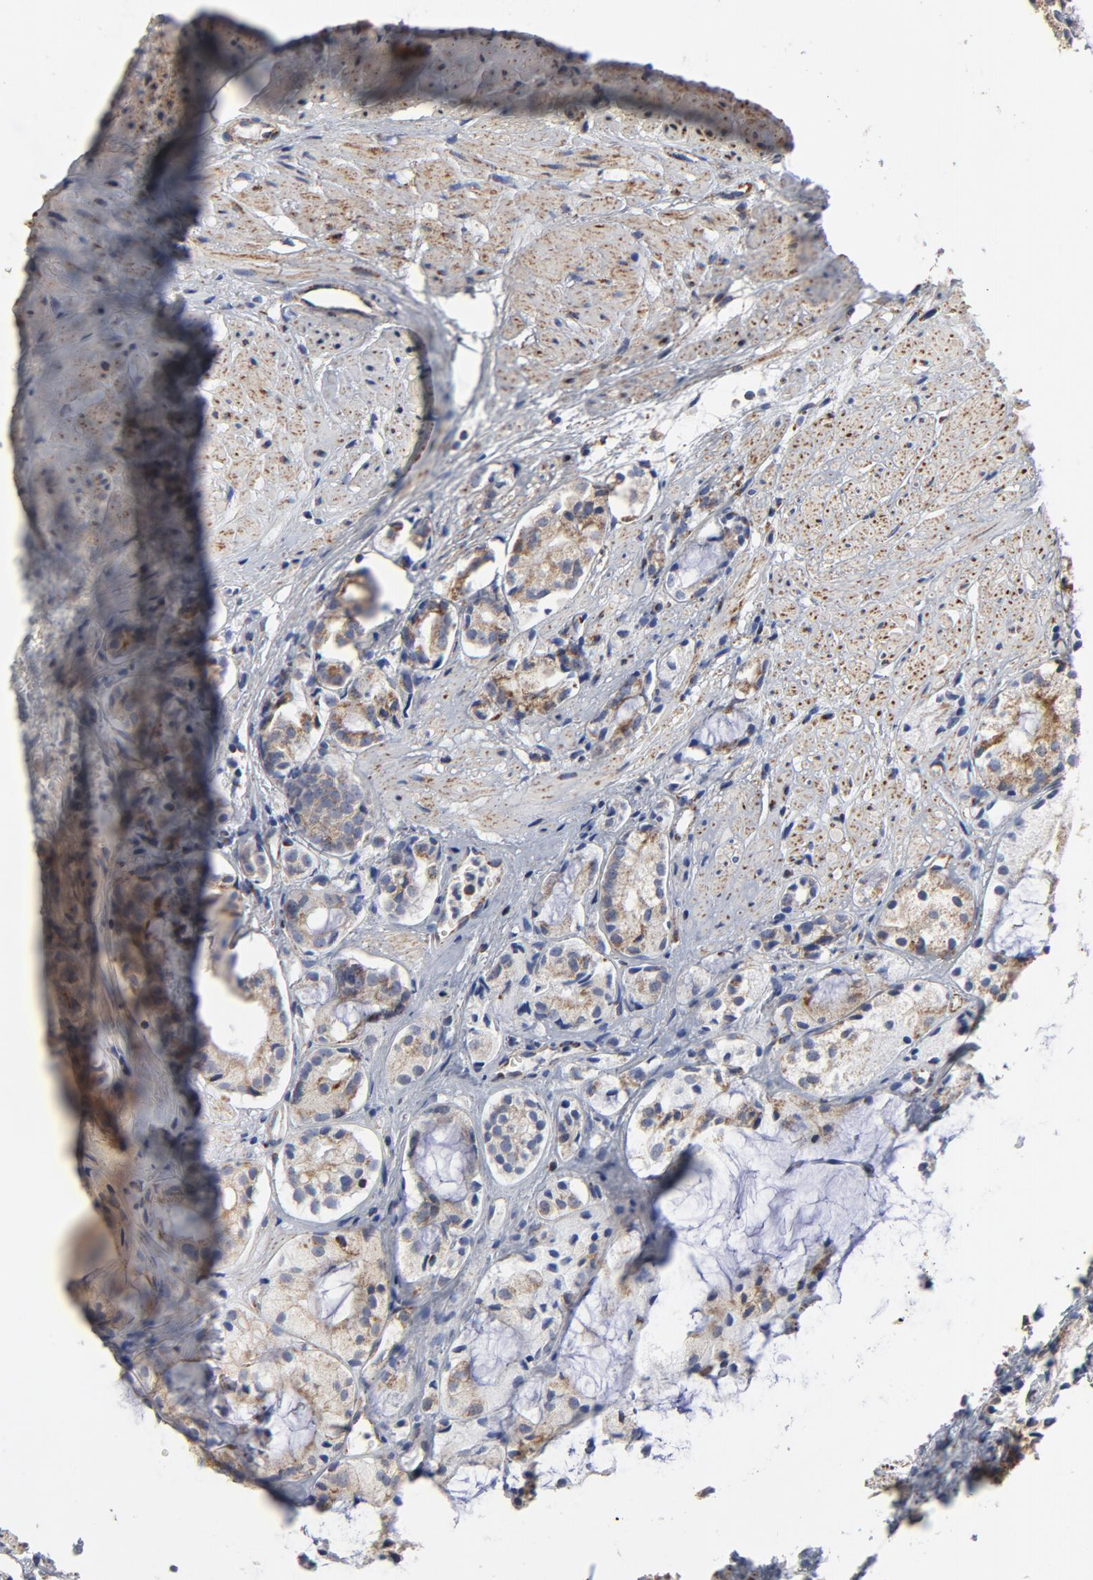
{"staining": {"intensity": "moderate", "quantity": ">75%", "location": "cytoplasmic/membranous"}, "tissue": "prostate cancer", "cell_type": "Tumor cells", "image_type": "cancer", "snomed": [{"axis": "morphology", "description": "Adenocarcinoma, High grade"}, {"axis": "topography", "description": "Prostate"}], "caption": "A brown stain labels moderate cytoplasmic/membranous positivity of a protein in human prostate cancer tumor cells. The protein is stained brown, and the nuclei are stained in blue (DAB (3,3'-diaminobenzidine) IHC with brightfield microscopy, high magnification).", "gene": "NDUFV2", "patient": {"sex": "male", "age": 85}}